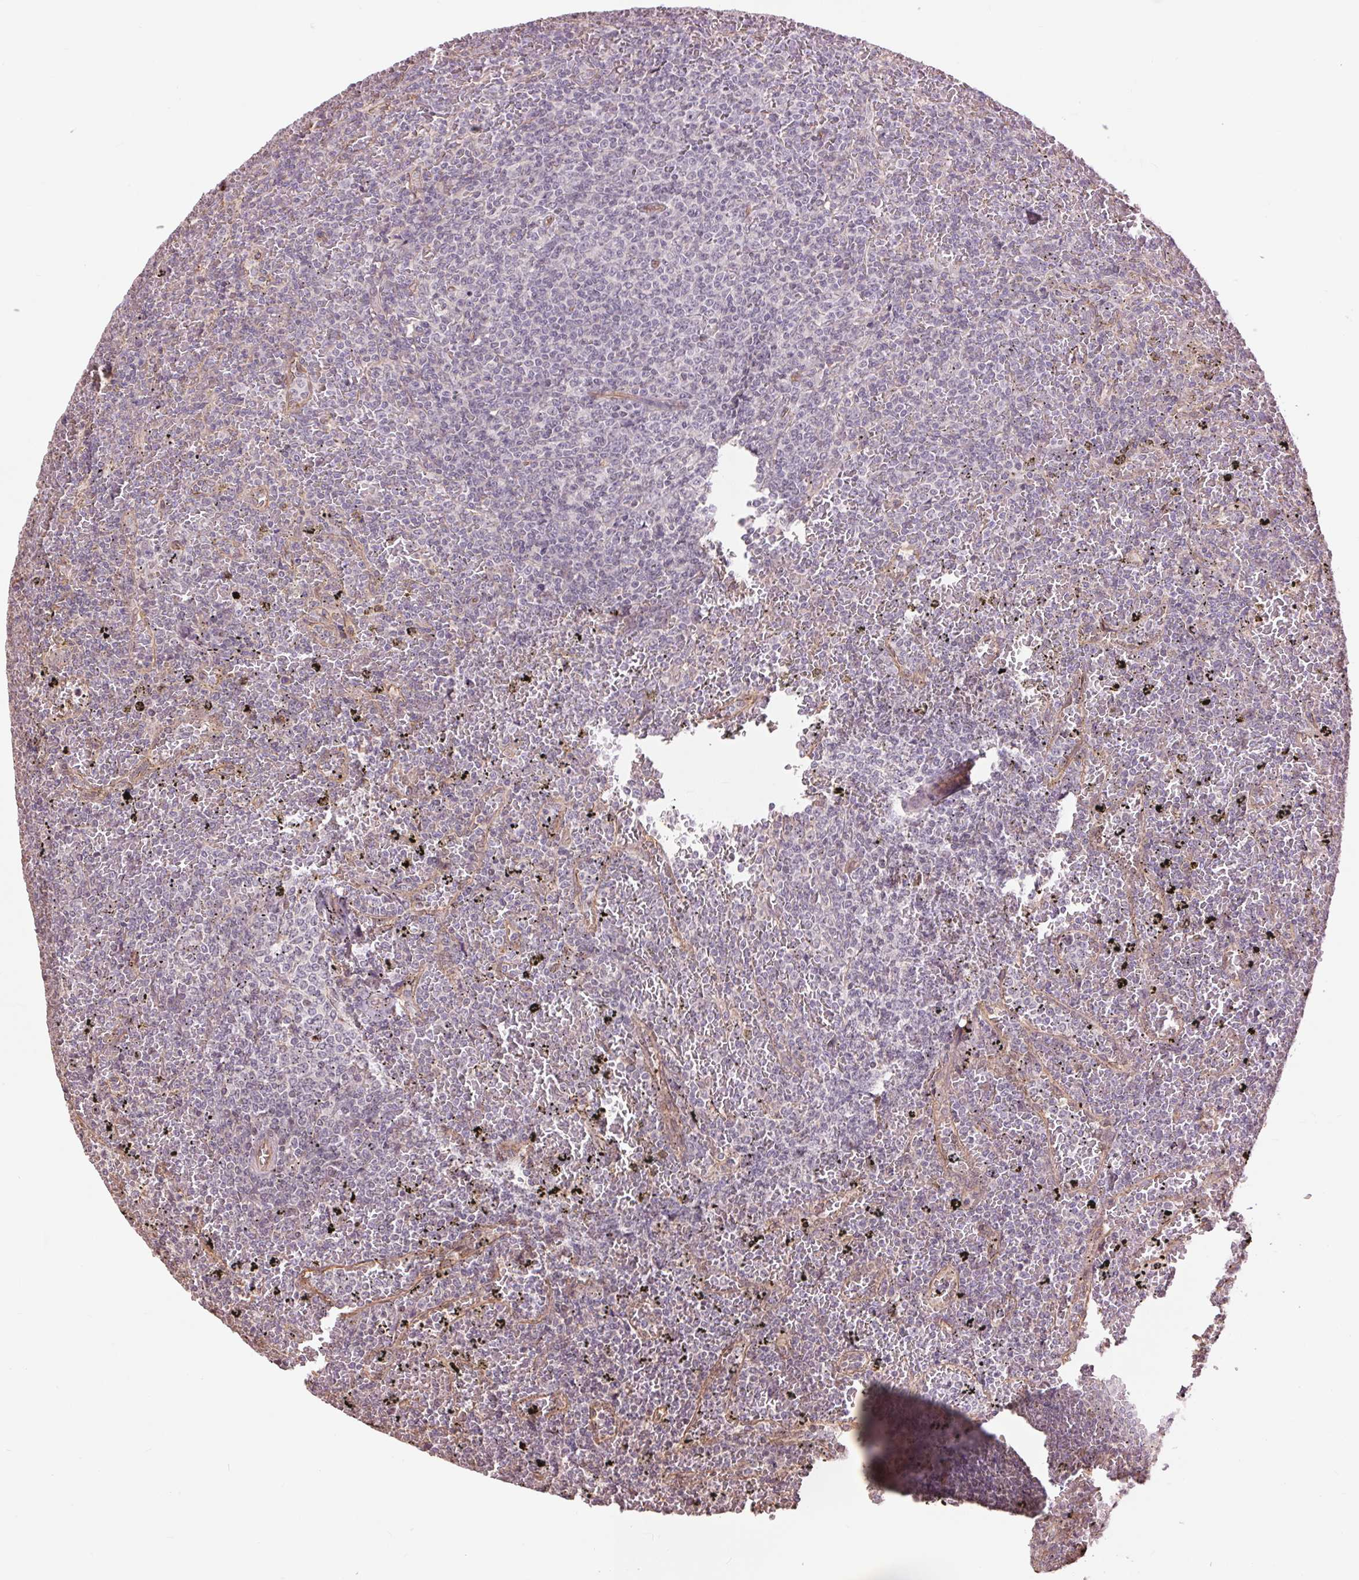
{"staining": {"intensity": "negative", "quantity": "none", "location": "none"}, "tissue": "lymphoma", "cell_type": "Tumor cells", "image_type": "cancer", "snomed": [{"axis": "morphology", "description": "Malignant lymphoma, non-Hodgkin's type, Low grade"}, {"axis": "topography", "description": "Spleen"}], "caption": "The histopathology image exhibits no significant expression in tumor cells of lymphoma.", "gene": "PALM", "patient": {"sex": "female", "age": 77}}